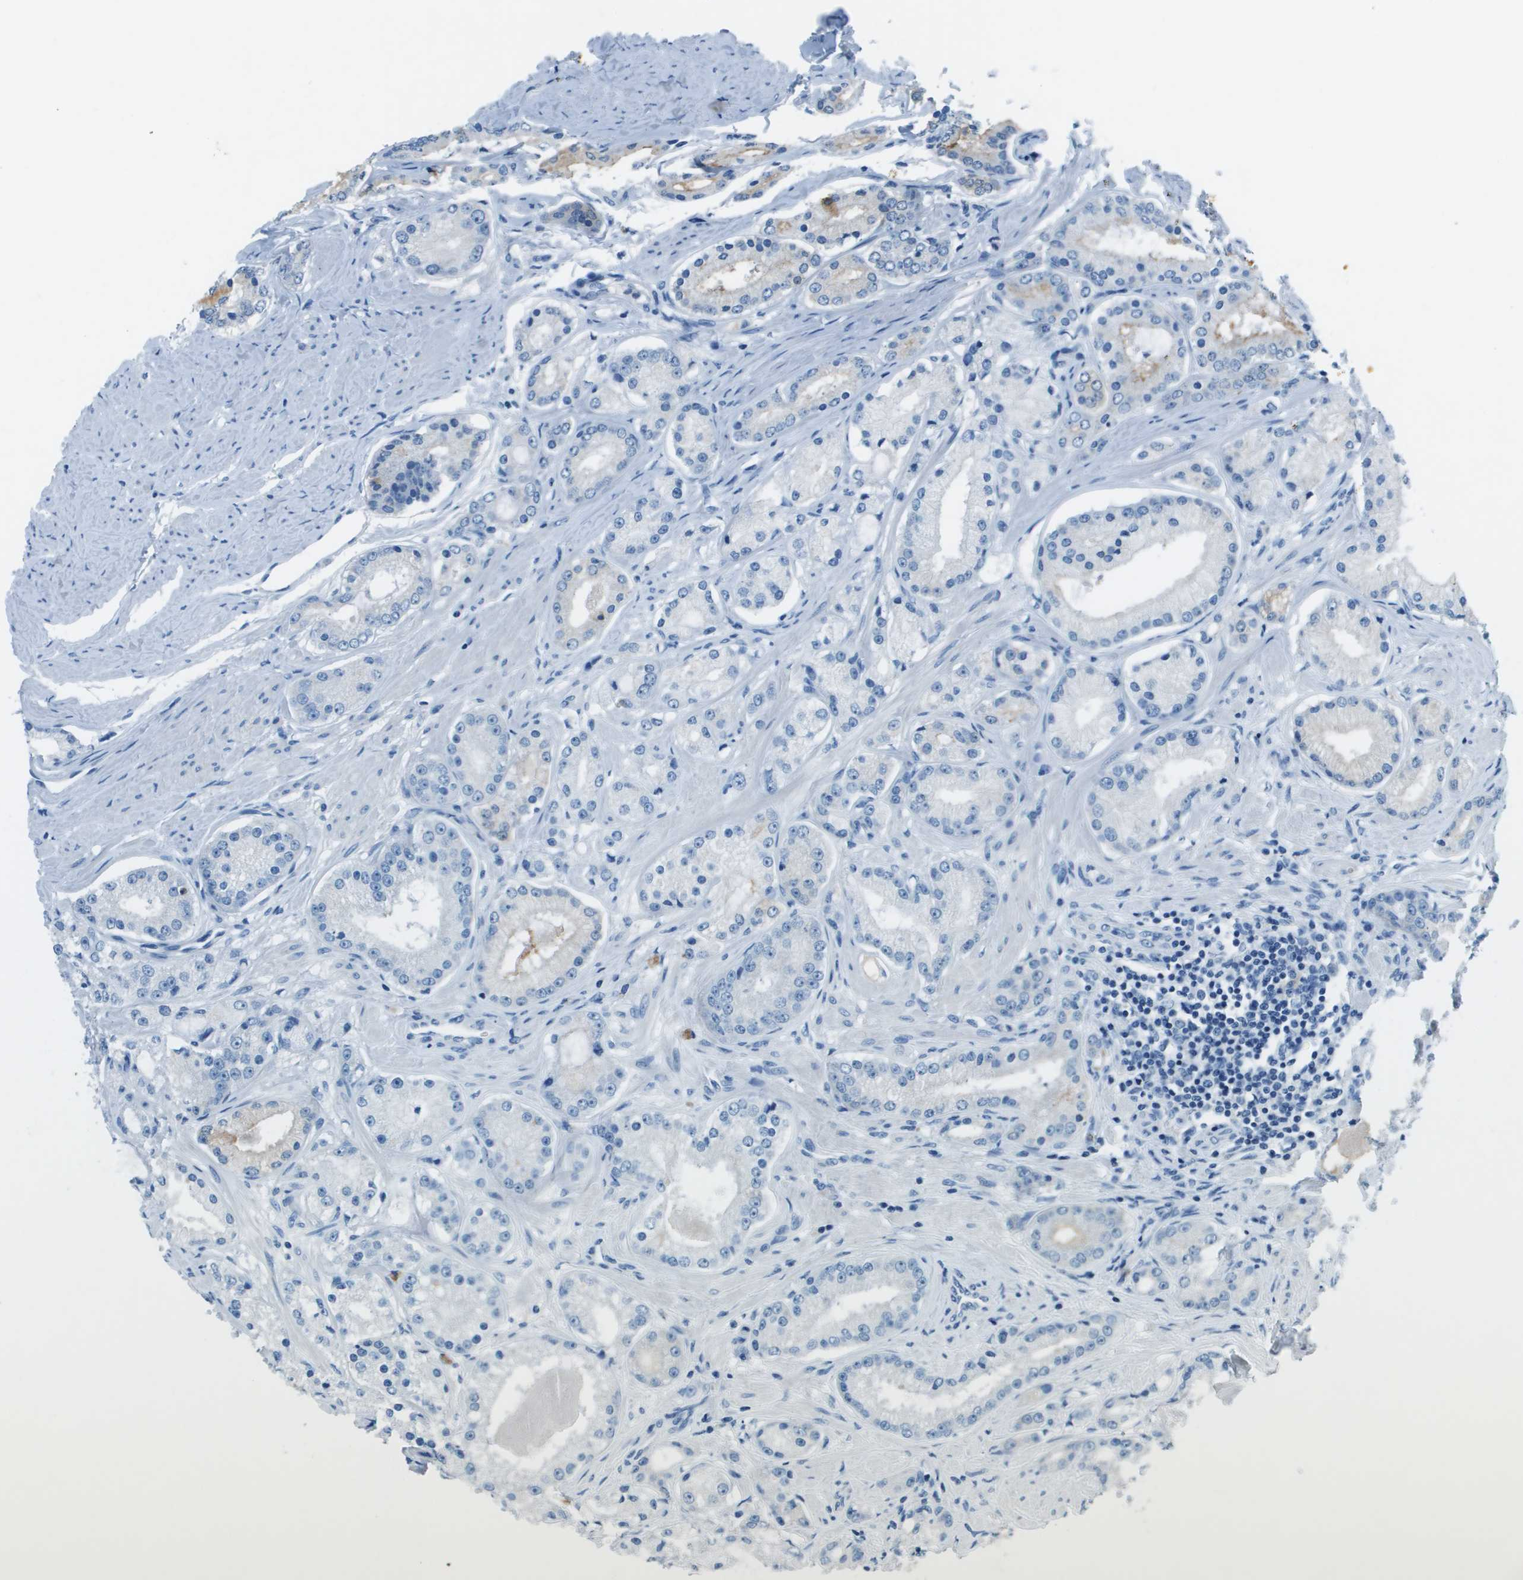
{"staining": {"intensity": "negative", "quantity": "none", "location": "none"}, "tissue": "prostate cancer", "cell_type": "Tumor cells", "image_type": "cancer", "snomed": [{"axis": "morphology", "description": "Adenocarcinoma, Low grade"}, {"axis": "topography", "description": "Prostate"}], "caption": "Immunohistochemistry (IHC) image of prostate cancer (low-grade adenocarcinoma) stained for a protein (brown), which exhibits no expression in tumor cells.", "gene": "SLC16A10", "patient": {"sex": "male", "age": 63}}